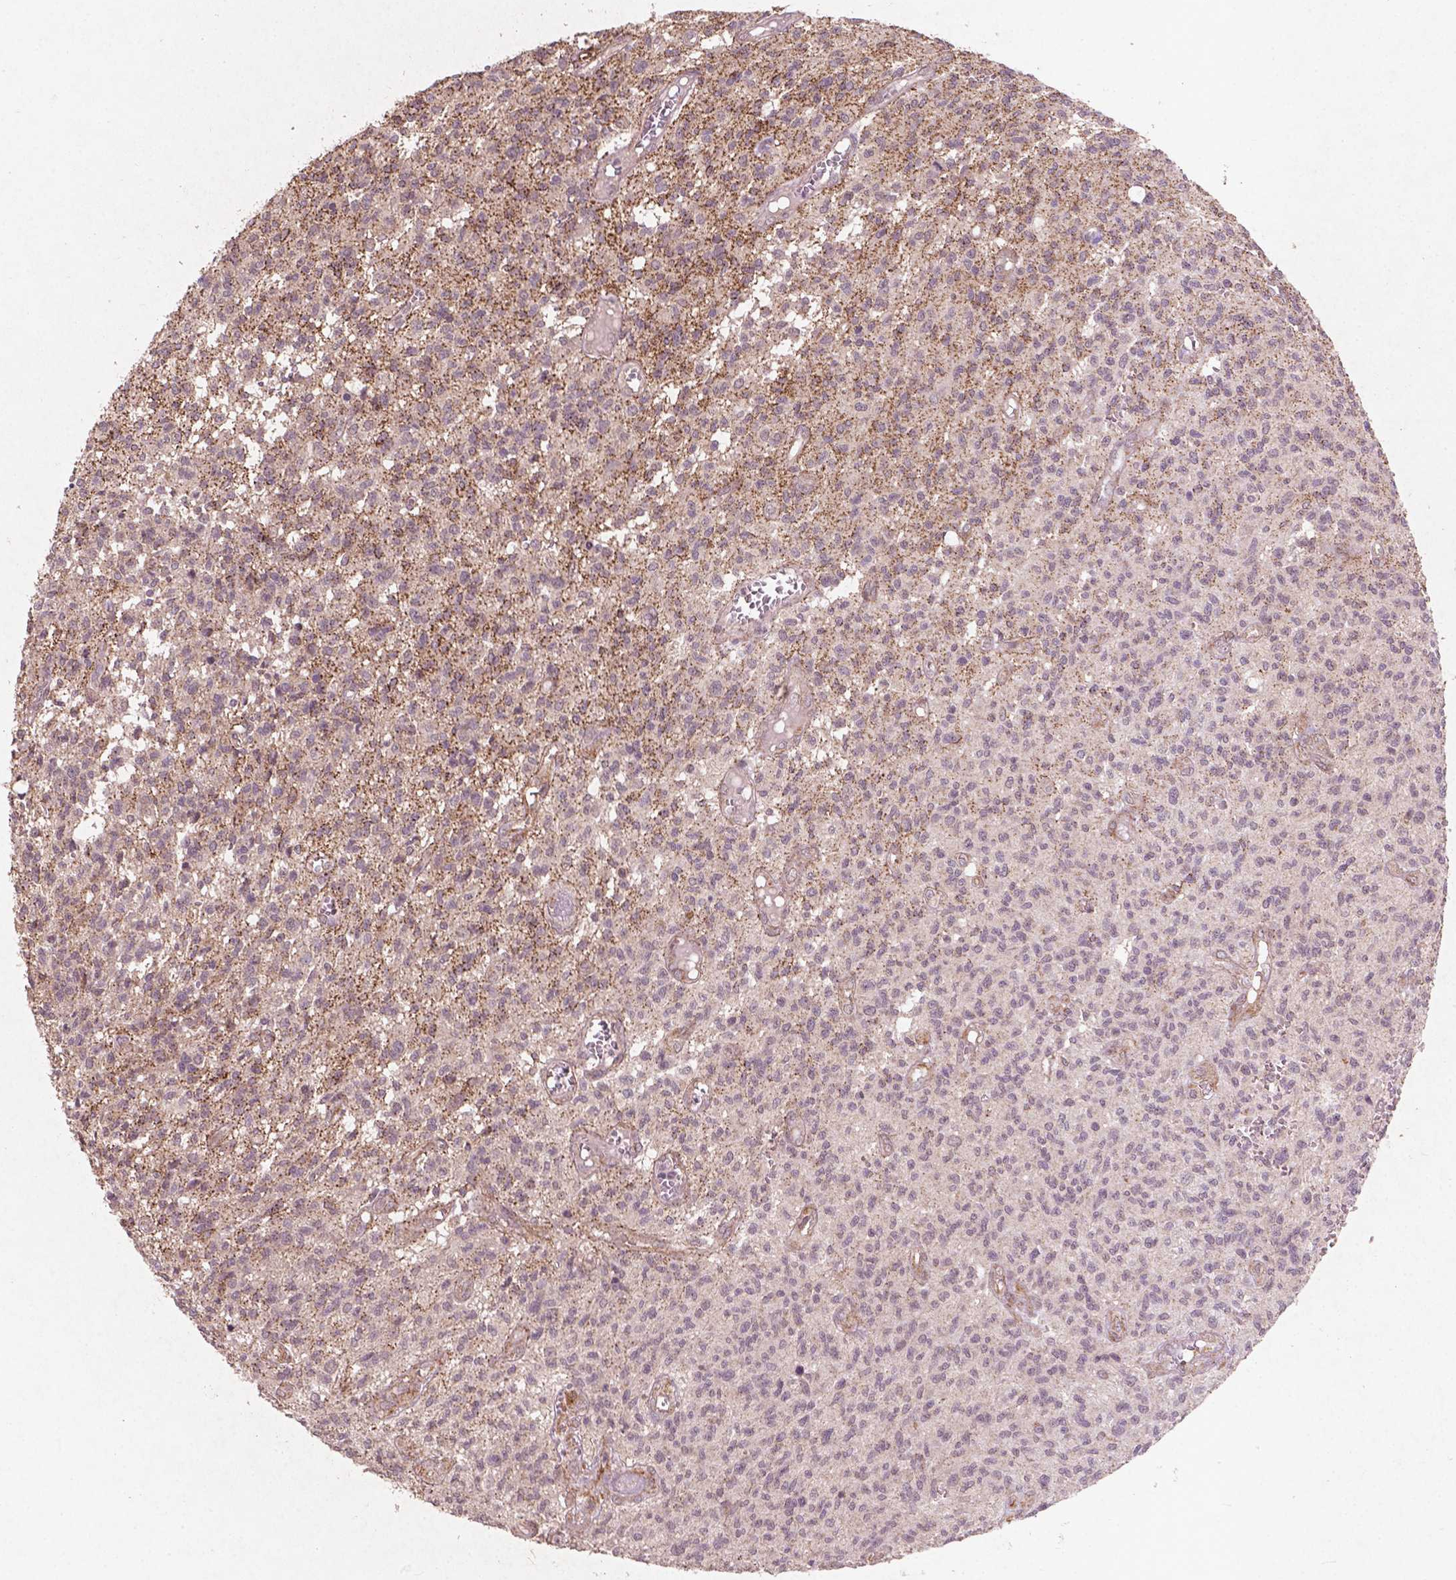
{"staining": {"intensity": "negative", "quantity": "none", "location": "none"}, "tissue": "glioma", "cell_type": "Tumor cells", "image_type": "cancer", "snomed": [{"axis": "morphology", "description": "Glioma, malignant, Low grade"}, {"axis": "topography", "description": "Brain"}], "caption": "Tumor cells show no significant expression in malignant glioma (low-grade).", "gene": "SMAD2", "patient": {"sex": "male", "age": 64}}